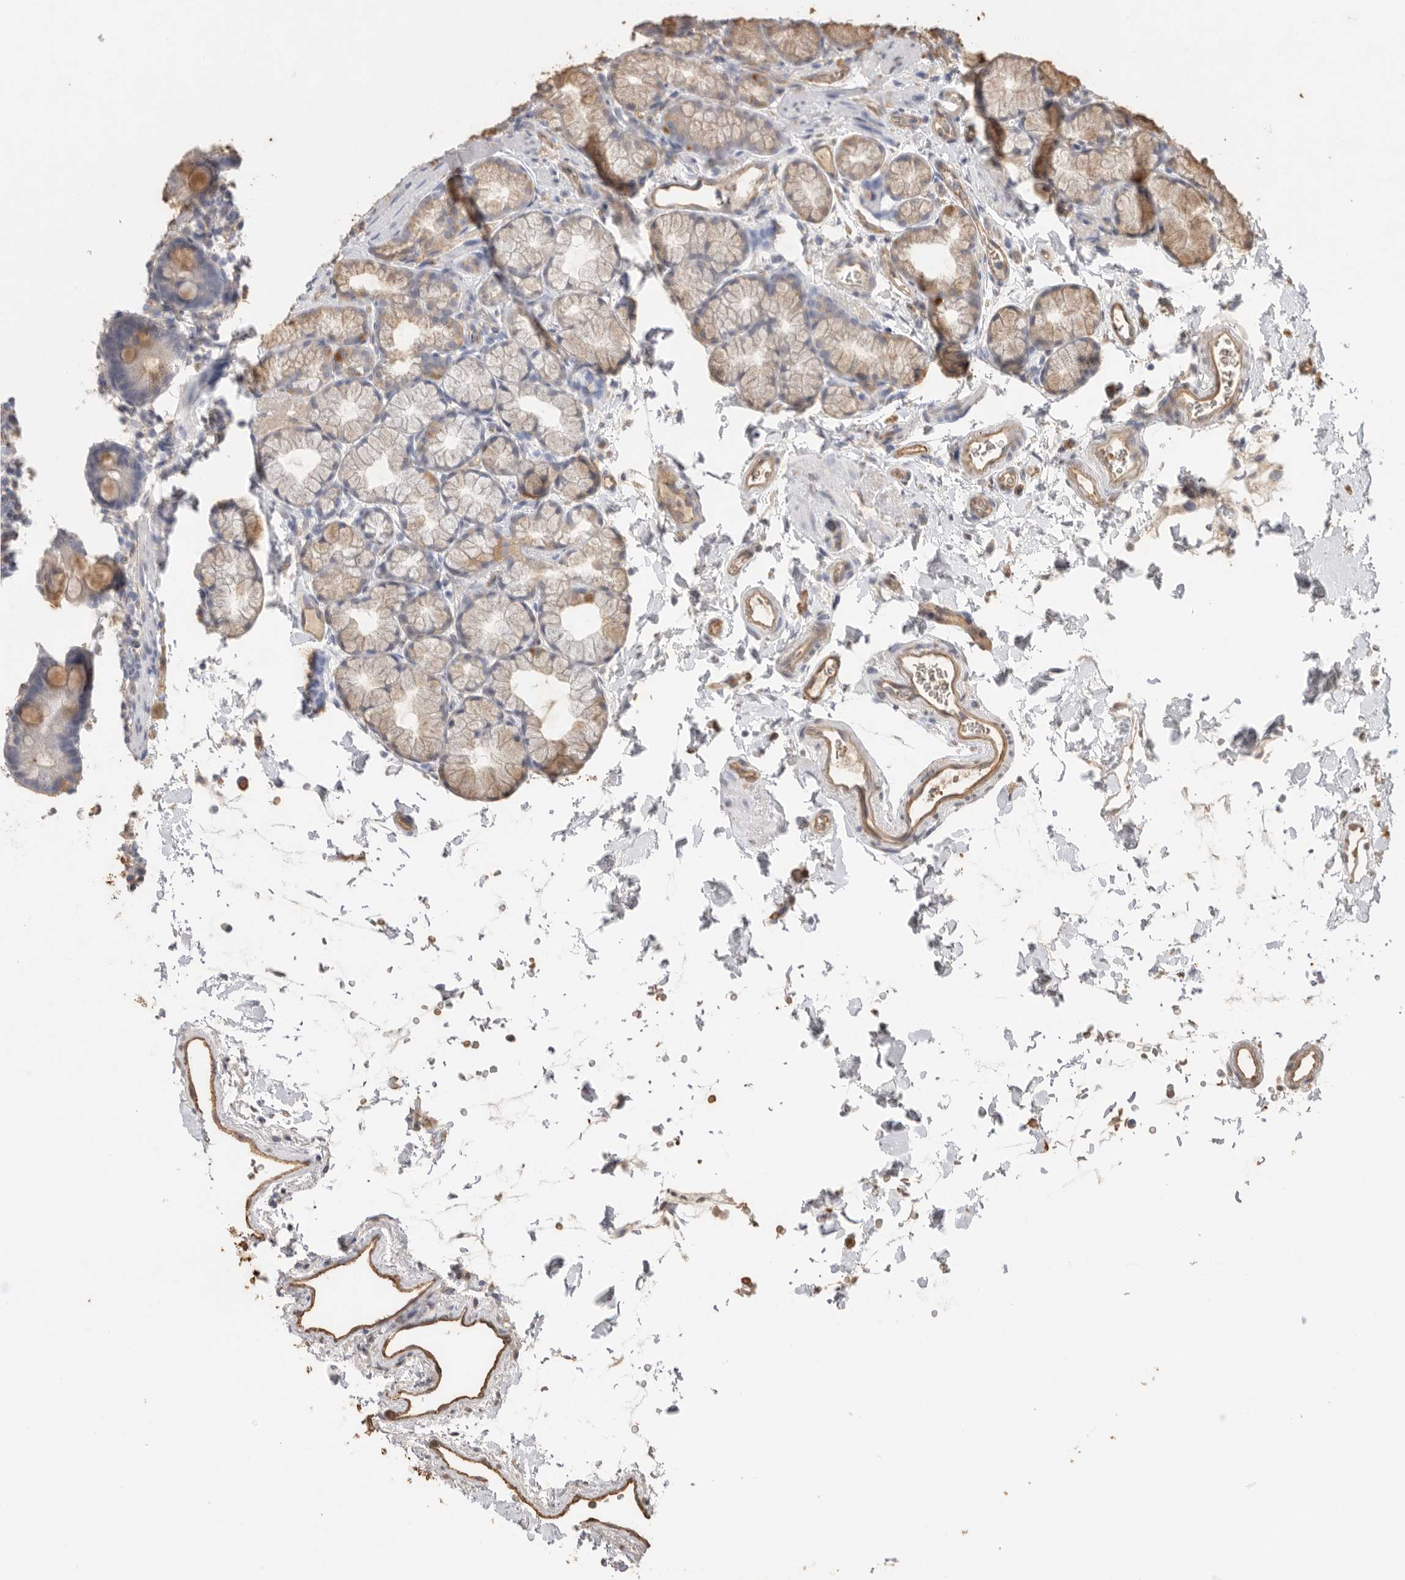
{"staining": {"intensity": "moderate", "quantity": "<25%", "location": "cytoplasmic/membranous"}, "tissue": "duodenum", "cell_type": "Glandular cells", "image_type": "normal", "snomed": [{"axis": "morphology", "description": "Normal tissue, NOS"}, {"axis": "topography", "description": "Duodenum"}], "caption": "Immunohistochemical staining of unremarkable duodenum exhibits low levels of moderate cytoplasmic/membranous positivity in approximately <25% of glandular cells. Nuclei are stained in blue.", "gene": "IL27", "patient": {"sex": "male", "age": 54}}